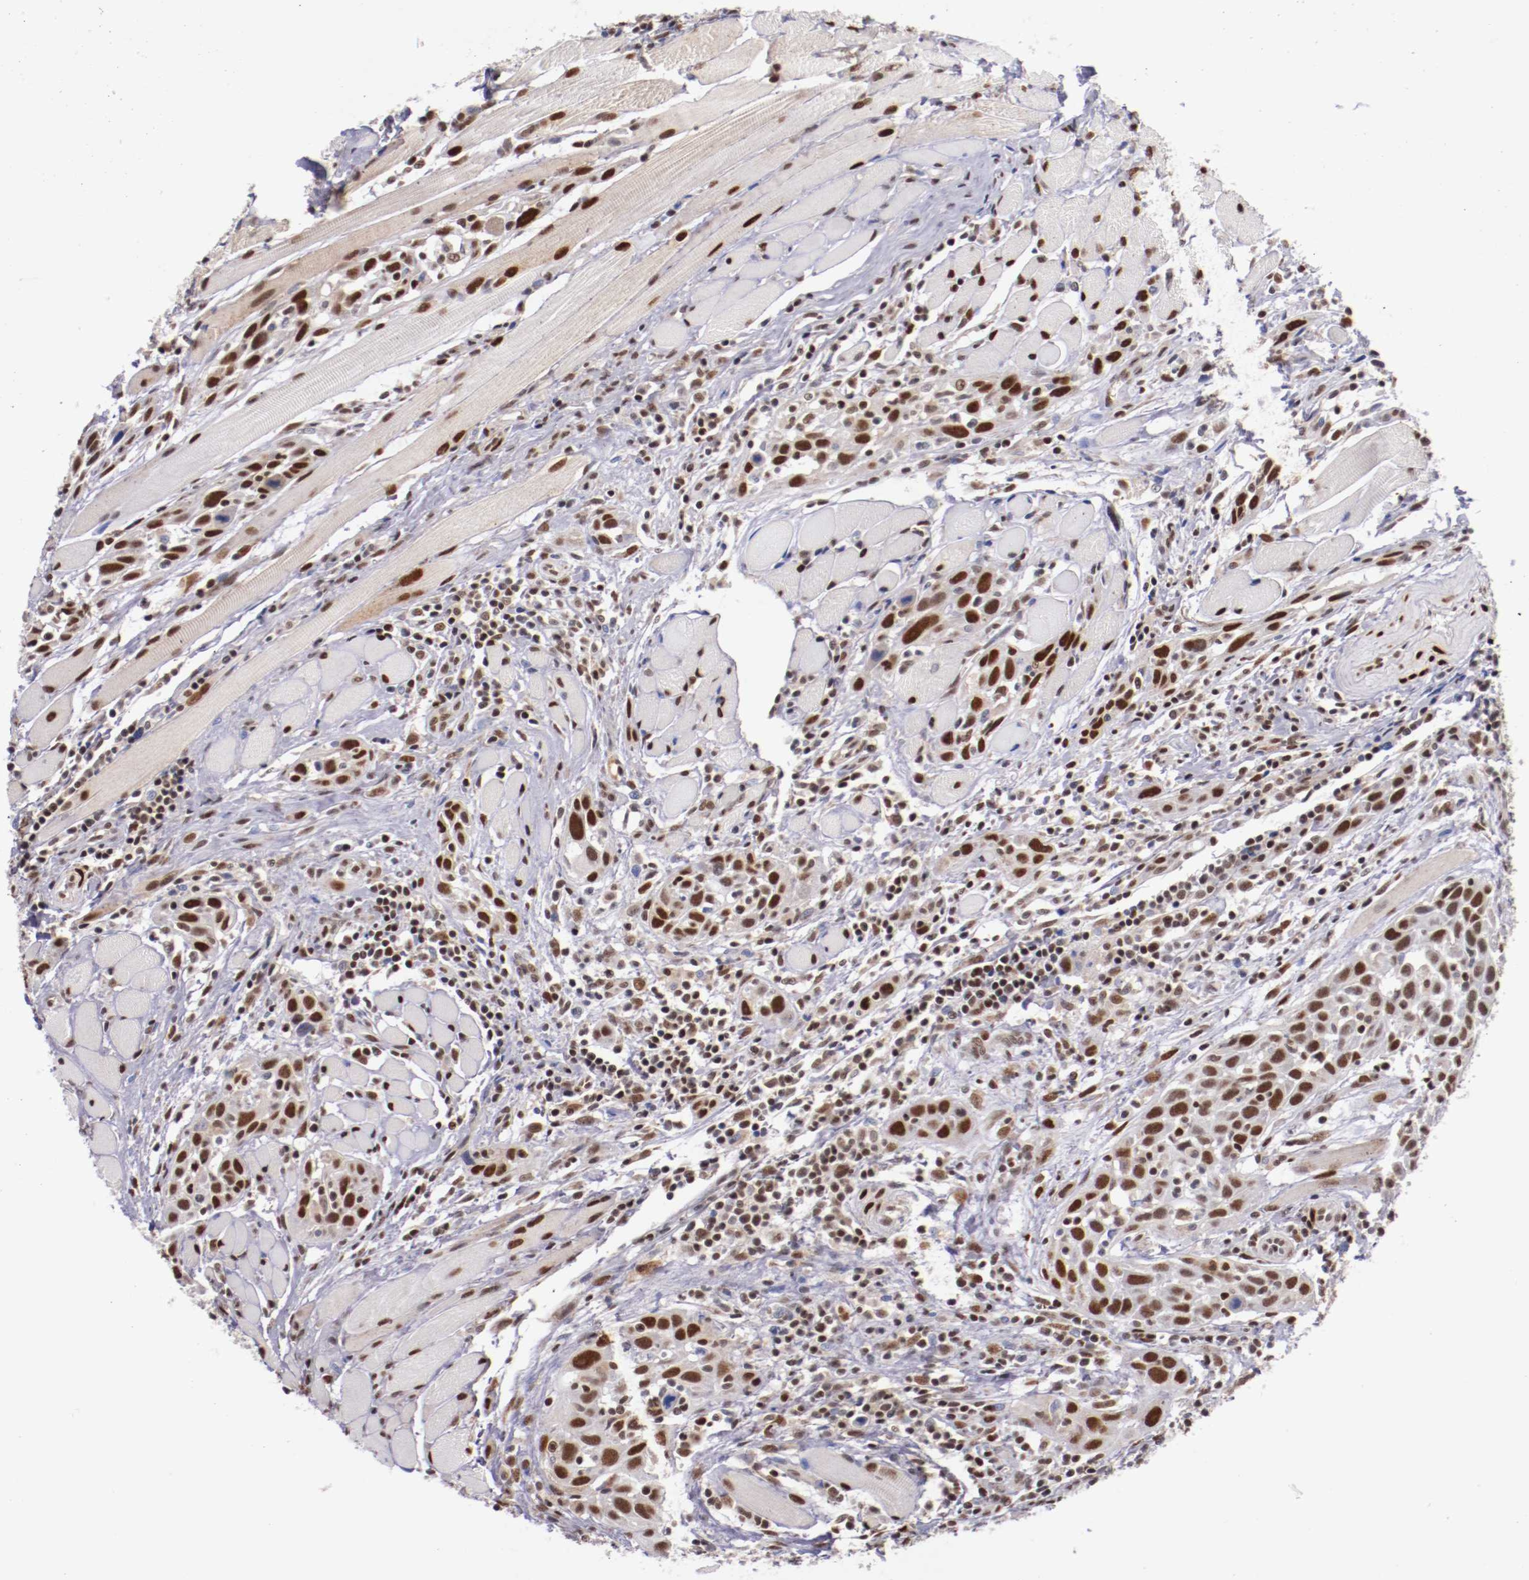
{"staining": {"intensity": "moderate", "quantity": ">75%", "location": "nuclear"}, "tissue": "head and neck cancer", "cell_type": "Tumor cells", "image_type": "cancer", "snomed": [{"axis": "morphology", "description": "Squamous cell carcinoma, NOS"}, {"axis": "topography", "description": "Oral tissue"}, {"axis": "topography", "description": "Head-Neck"}], "caption": "Immunohistochemistry of head and neck cancer (squamous cell carcinoma) reveals medium levels of moderate nuclear positivity in approximately >75% of tumor cells. The staining is performed using DAB brown chromogen to label protein expression. The nuclei are counter-stained blue using hematoxylin.", "gene": "SRF", "patient": {"sex": "female", "age": 50}}